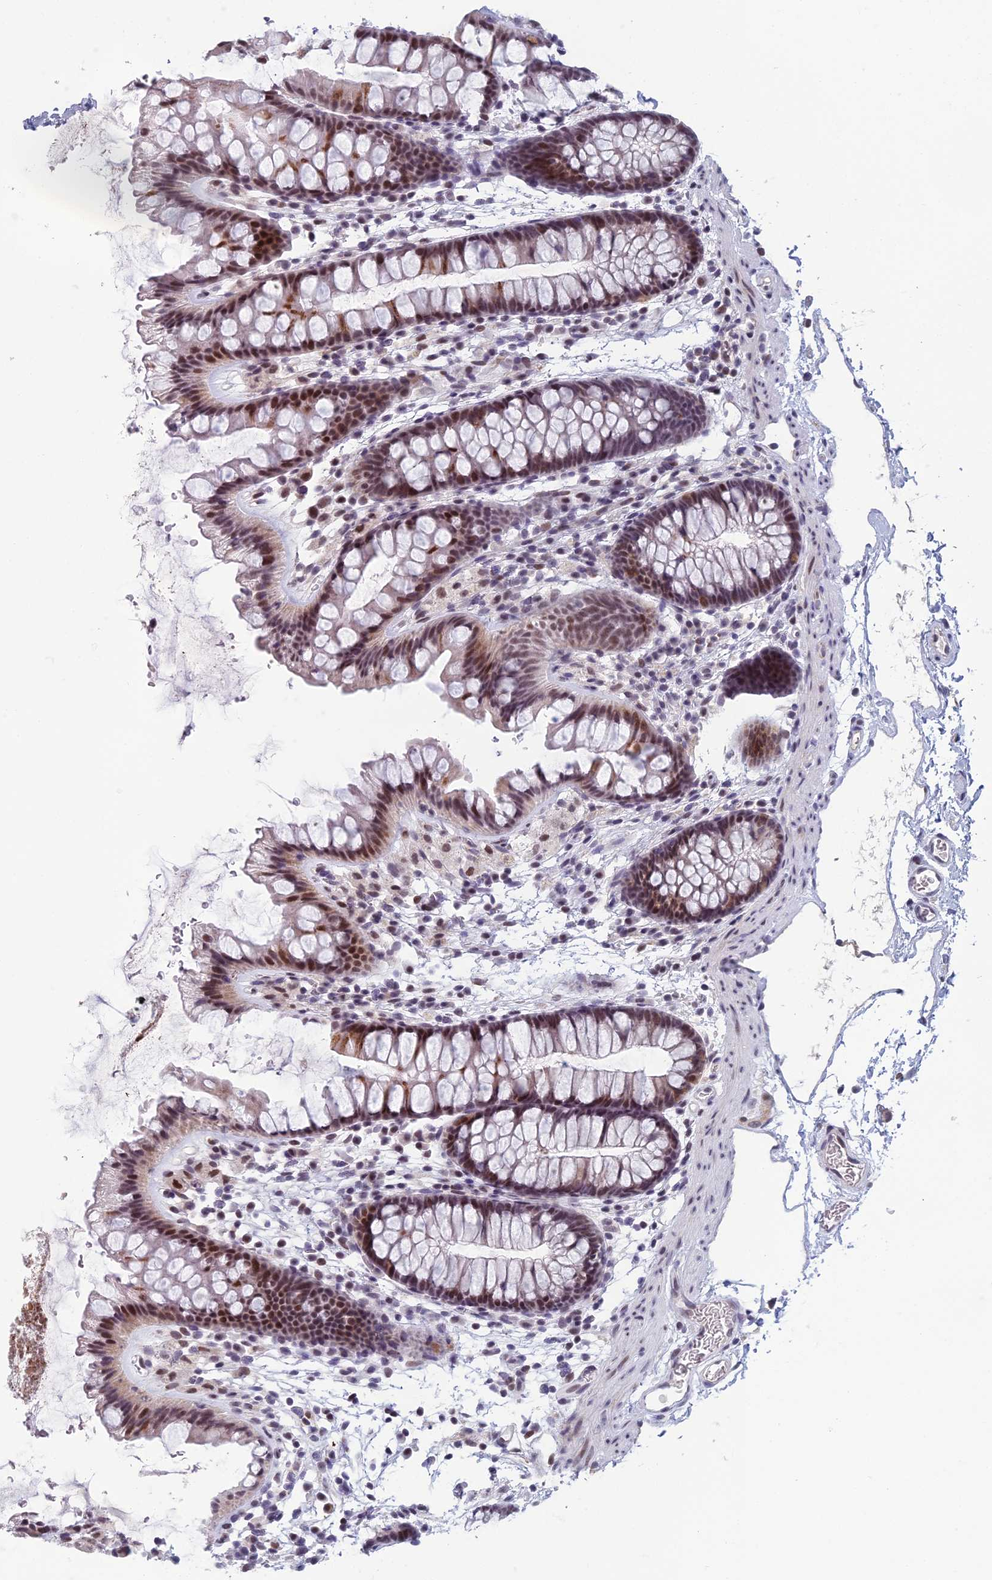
{"staining": {"intensity": "negative", "quantity": "none", "location": "none"}, "tissue": "colon", "cell_type": "Endothelial cells", "image_type": "normal", "snomed": [{"axis": "morphology", "description": "Normal tissue, NOS"}, {"axis": "topography", "description": "Colon"}], "caption": "The IHC micrograph has no significant expression in endothelial cells of colon.", "gene": "RGS17", "patient": {"sex": "female", "age": 62}}